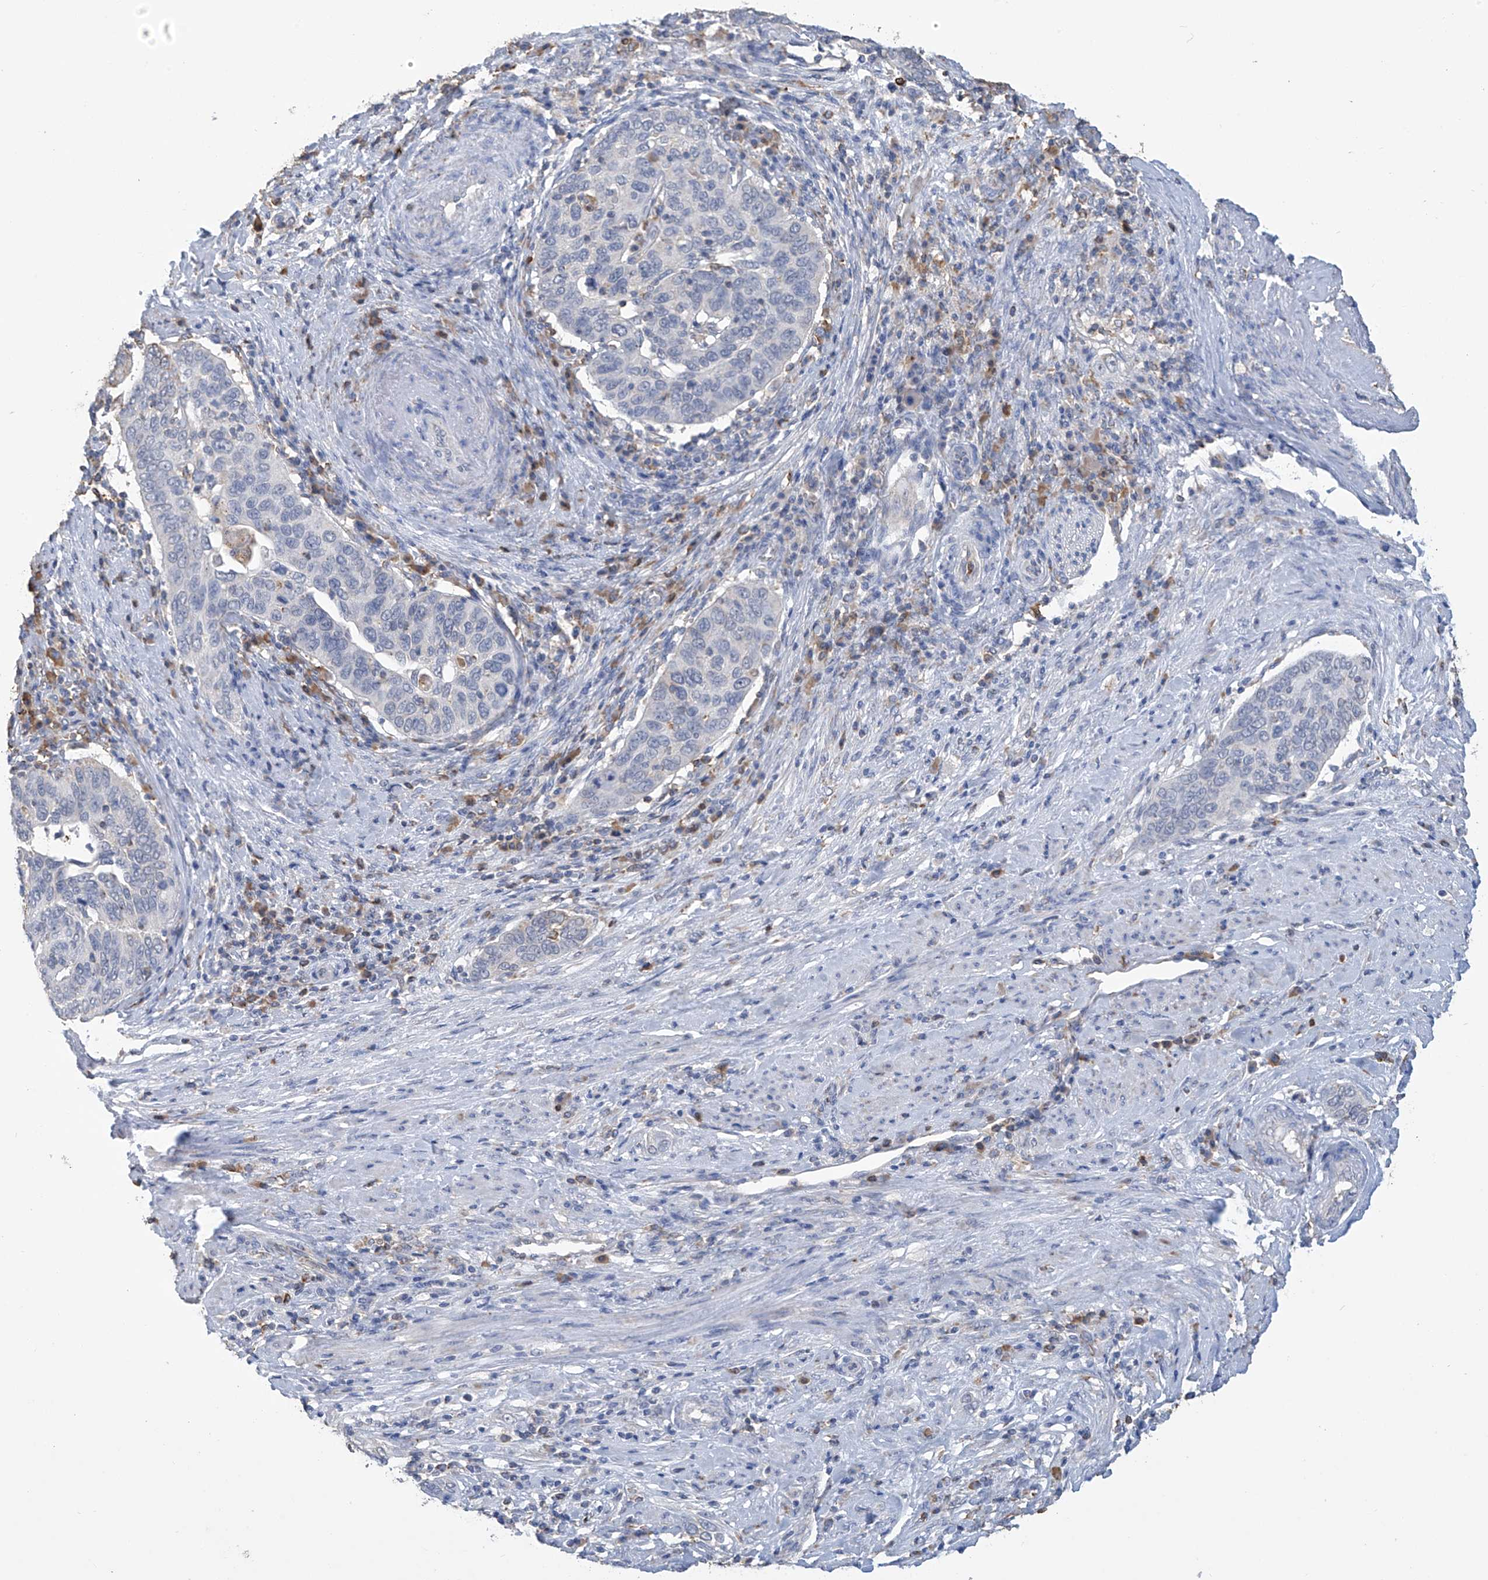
{"staining": {"intensity": "negative", "quantity": "none", "location": "none"}, "tissue": "cervical cancer", "cell_type": "Tumor cells", "image_type": "cancer", "snomed": [{"axis": "morphology", "description": "Squamous cell carcinoma, NOS"}, {"axis": "topography", "description": "Cervix"}], "caption": "Tumor cells show no significant protein positivity in squamous cell carcinoma (cervical).", "gene": "OGT", "patient": {"sex": "female", "age": 60}}